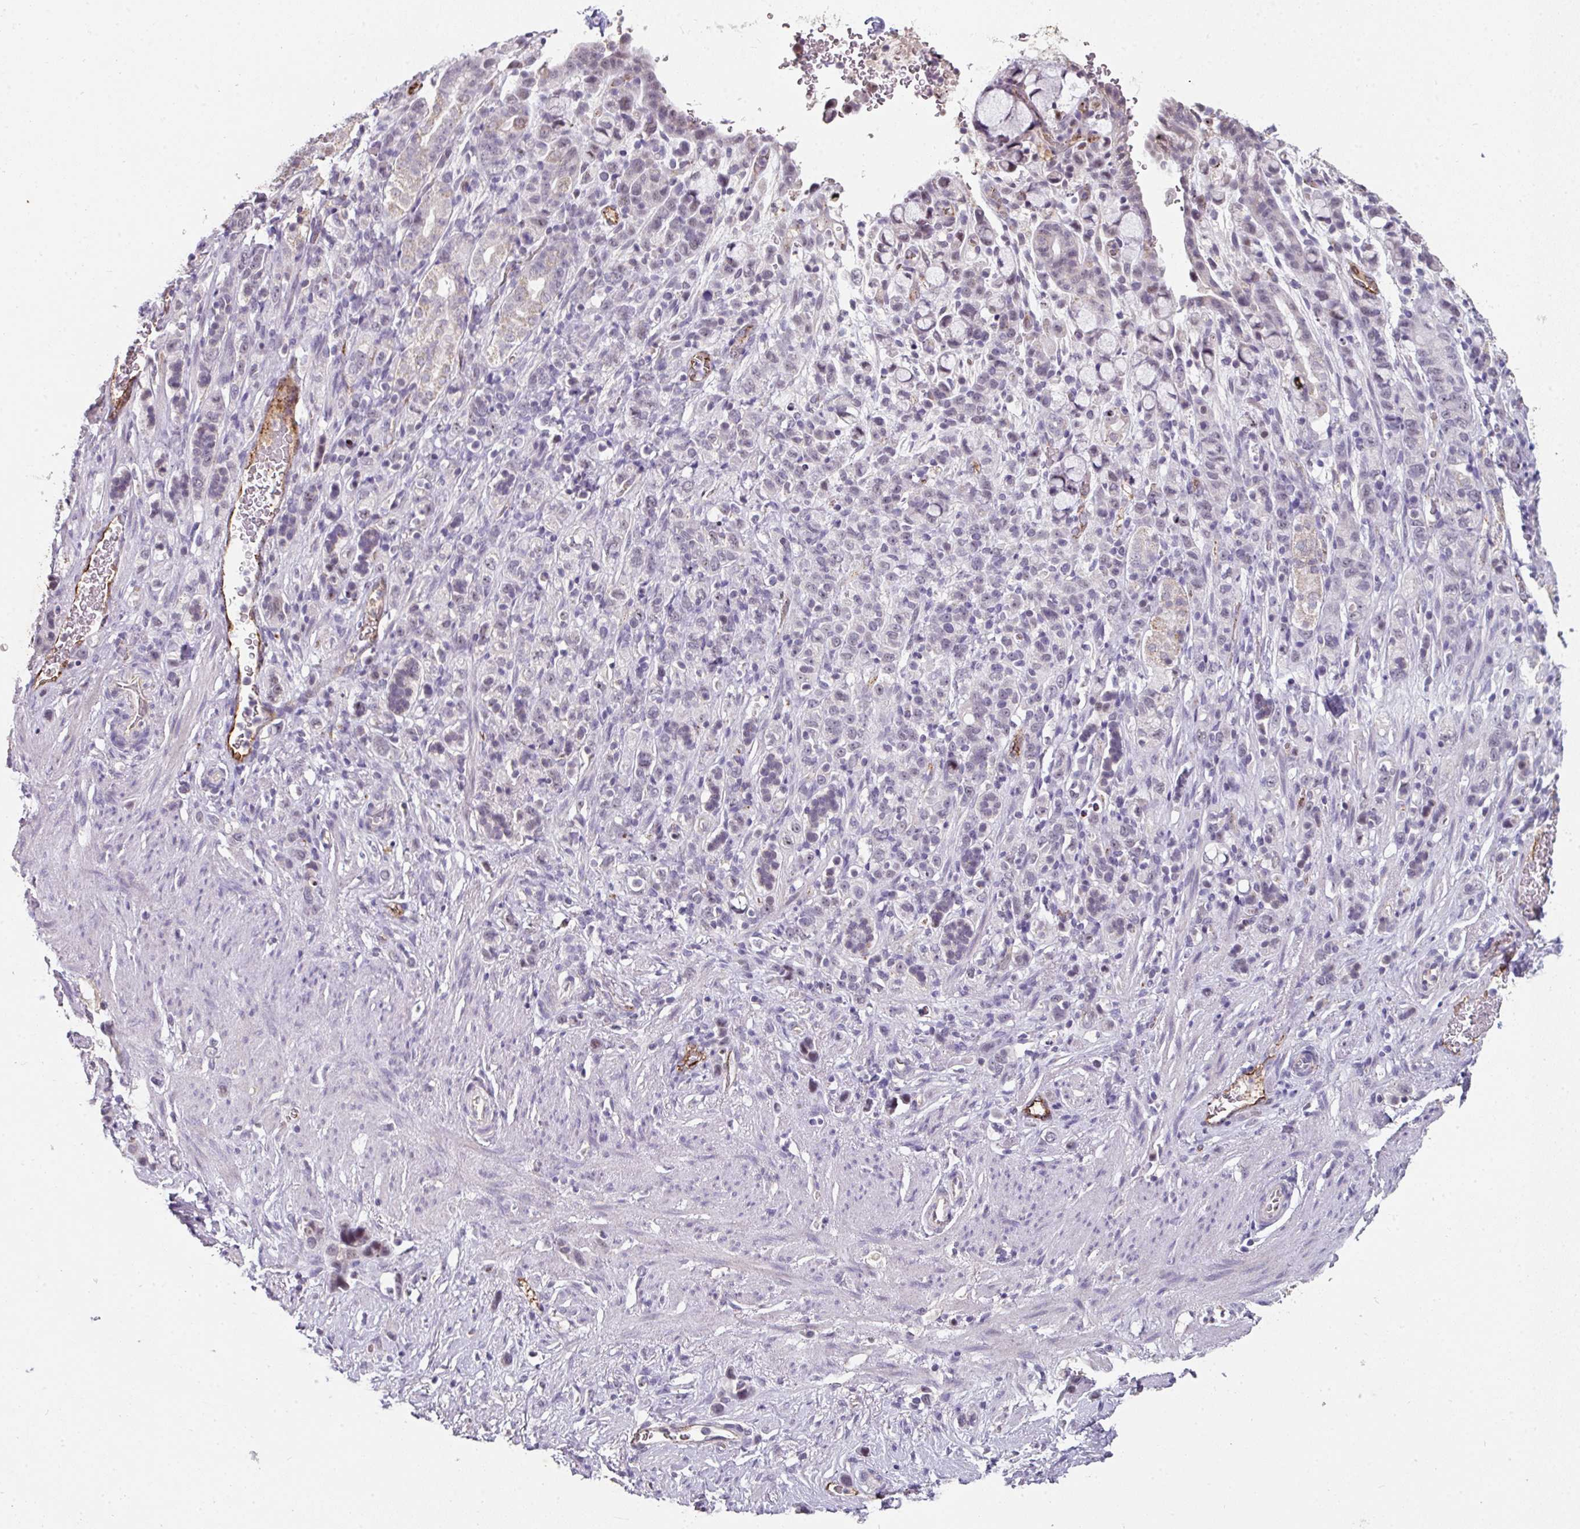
{"staining": {"intensity": "weak", "quantity": "<25%", "location": "nuclear"}, "tissue": "stomach cancer", "cell_type": "Tumor cells", "image_type": "cancer", "snomed": [{"axis": "morphology", "description": "Adenocarcinoma, NOS"}, {"axis": "topography", "description": "Stomach"}], "caption": "This histopathology image is of adenocarcinoma (stomach) stained with immunohistochemistry to label a protein in brown with the nuclei are counter-stained blue. There is no positivity in tumor cells.", "gene": "SIDT2", "patient": {"sex": "female", "age": 65}}